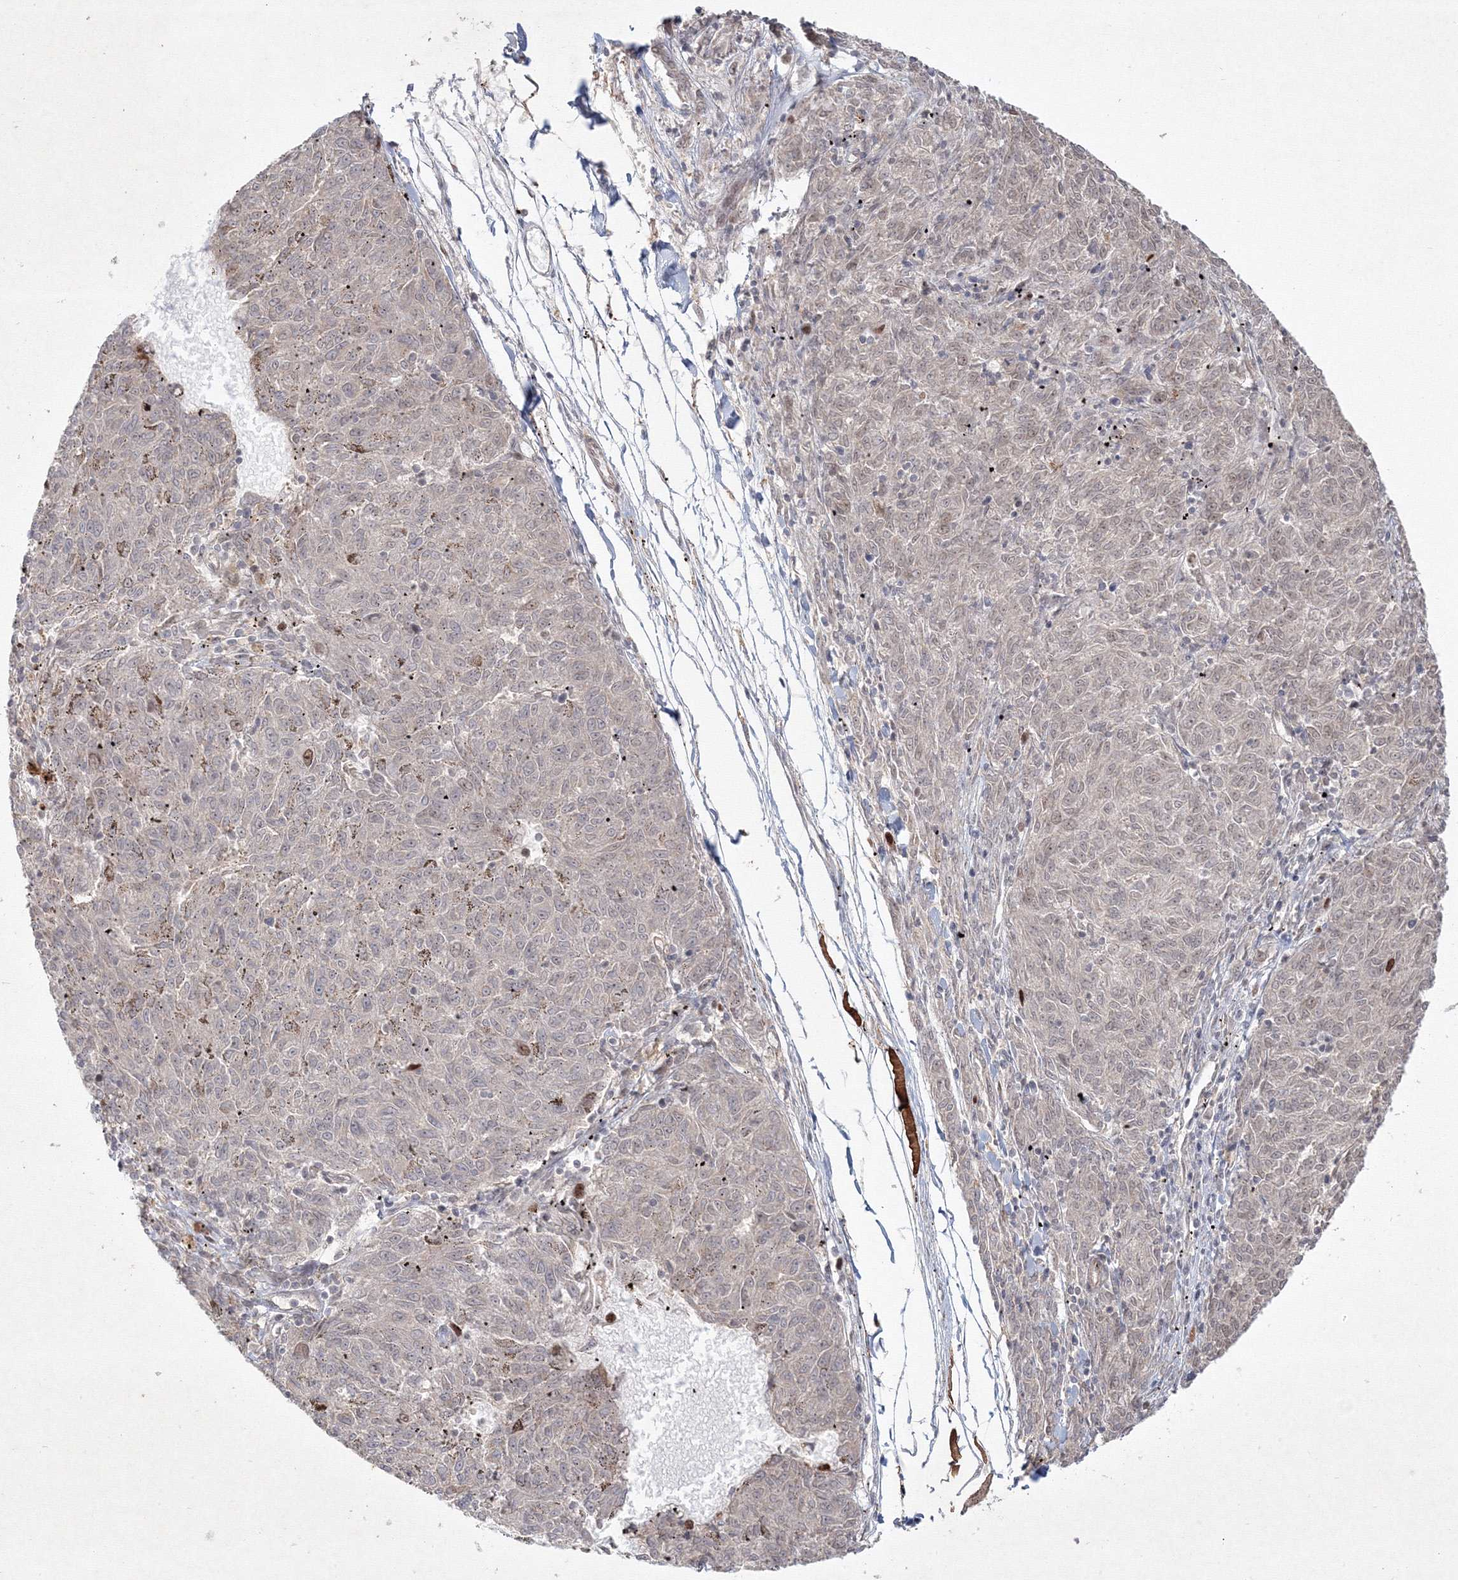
{"staining": {"intensity": "weak", "quantity": "25%-75%", "location": "nuclear"}, "tissue": "melanoma", "cell_type": "Tumor cells", "image_type": "cancer", "snomed": [{"axis": "morphology", "description": "Malignant melanoma, NOS"}, {"axis": "topography", "description": "Skin"}], "caption": "Melanoma stained with immunohistochemistry demonstrates weak nuclear positivity in approximately 25%-75% of tumor cells.", "gene": "KIF20A", "patient": {"sex": "female", "age": 72}}